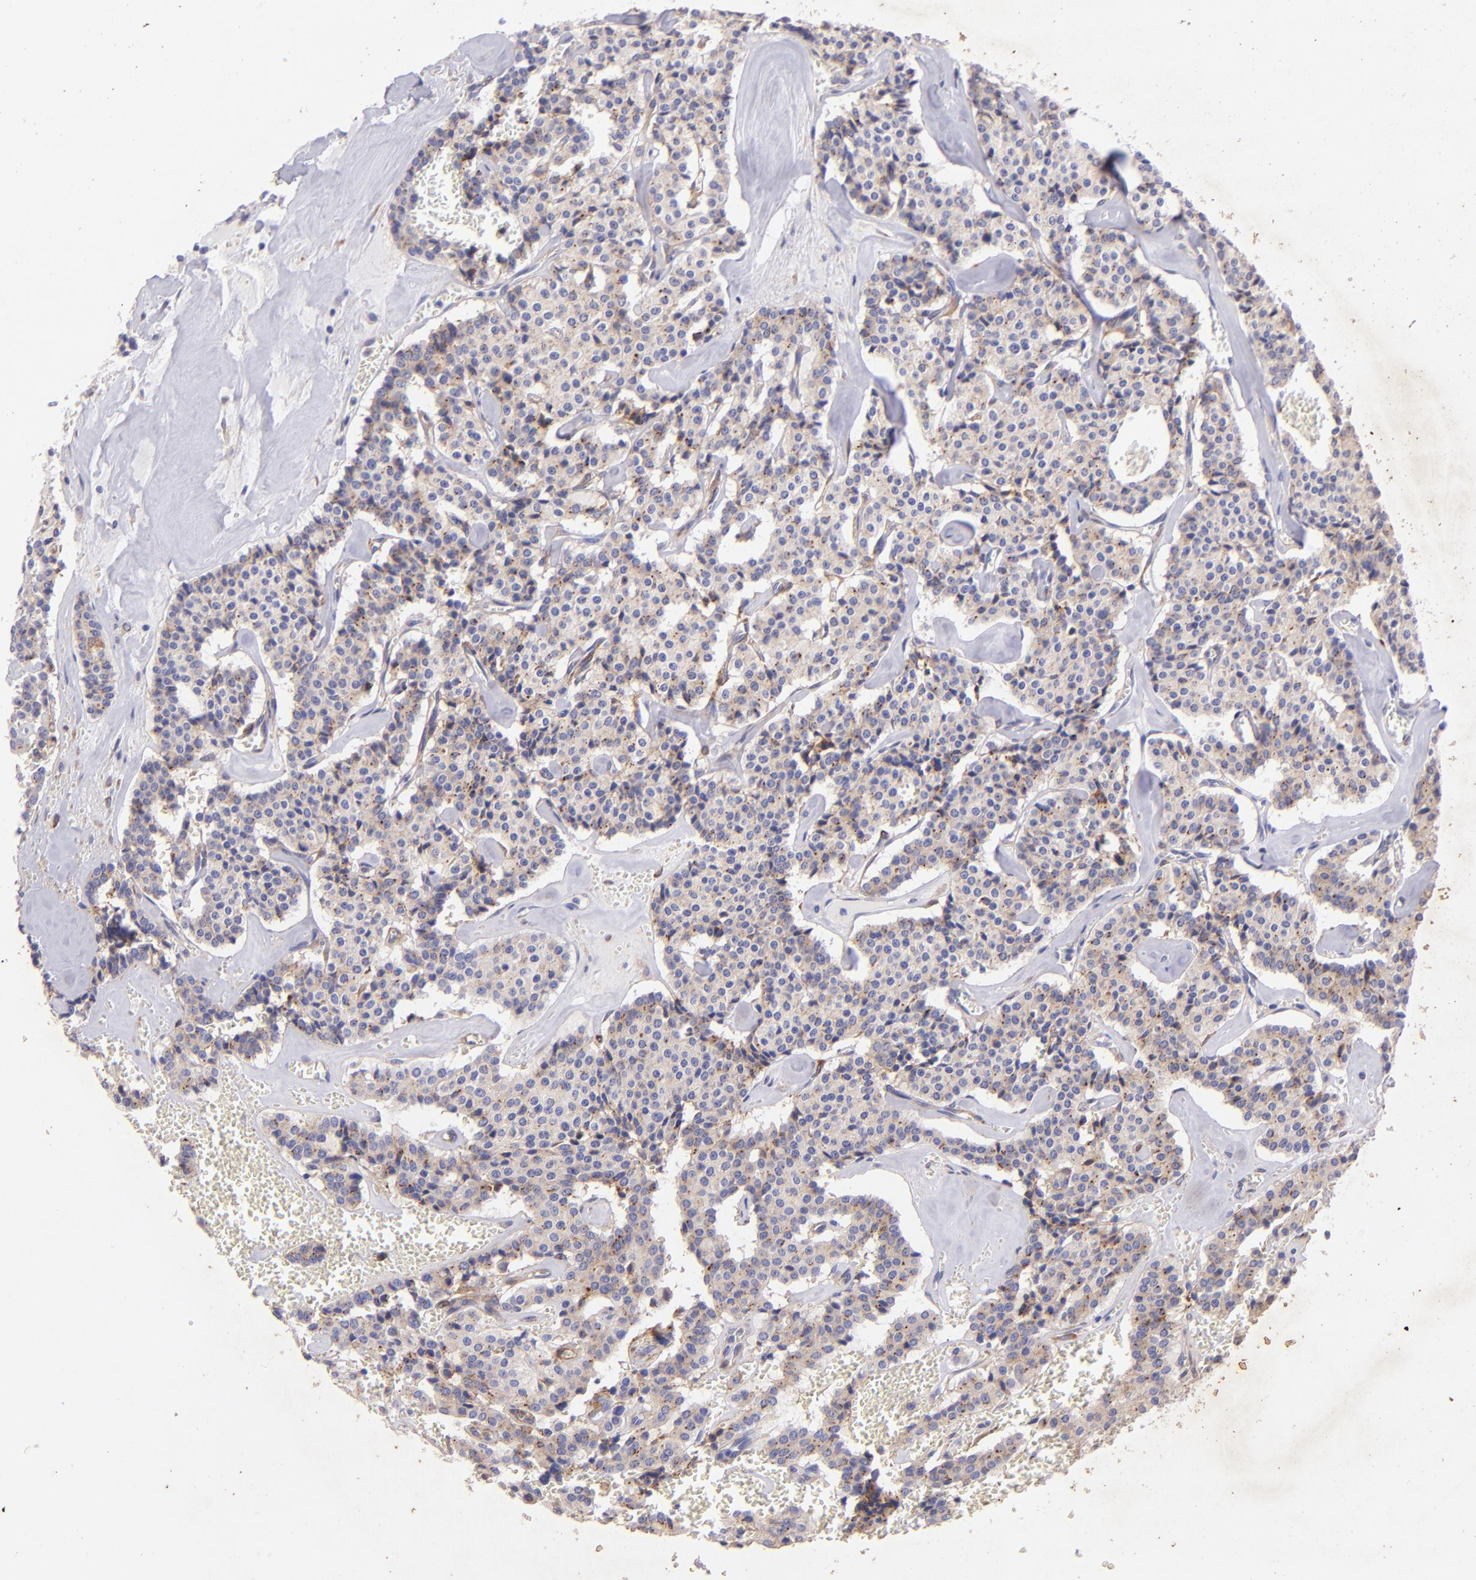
{"staining": {"intensity": "moderate", "quantity": ">75%", "location": "cytoplasmic/membranous"}, "tissue": "carcinoid", "cell_type": "Tumor cells", "image_type": "cancer", "snomed": [{"axis": "morphology", "description": "Carcinoid, malignant, NOS"}, {"axis": "topography", "description": "Bronchus"}], "caption": "Immunohistochemical staining of human carcinoid displays medium levels of moderate cytoplasmic/membranous protein expression in about >75% of tumor cells.", "gene": "RET", "patient": {"sex": "male", "age": 55}}